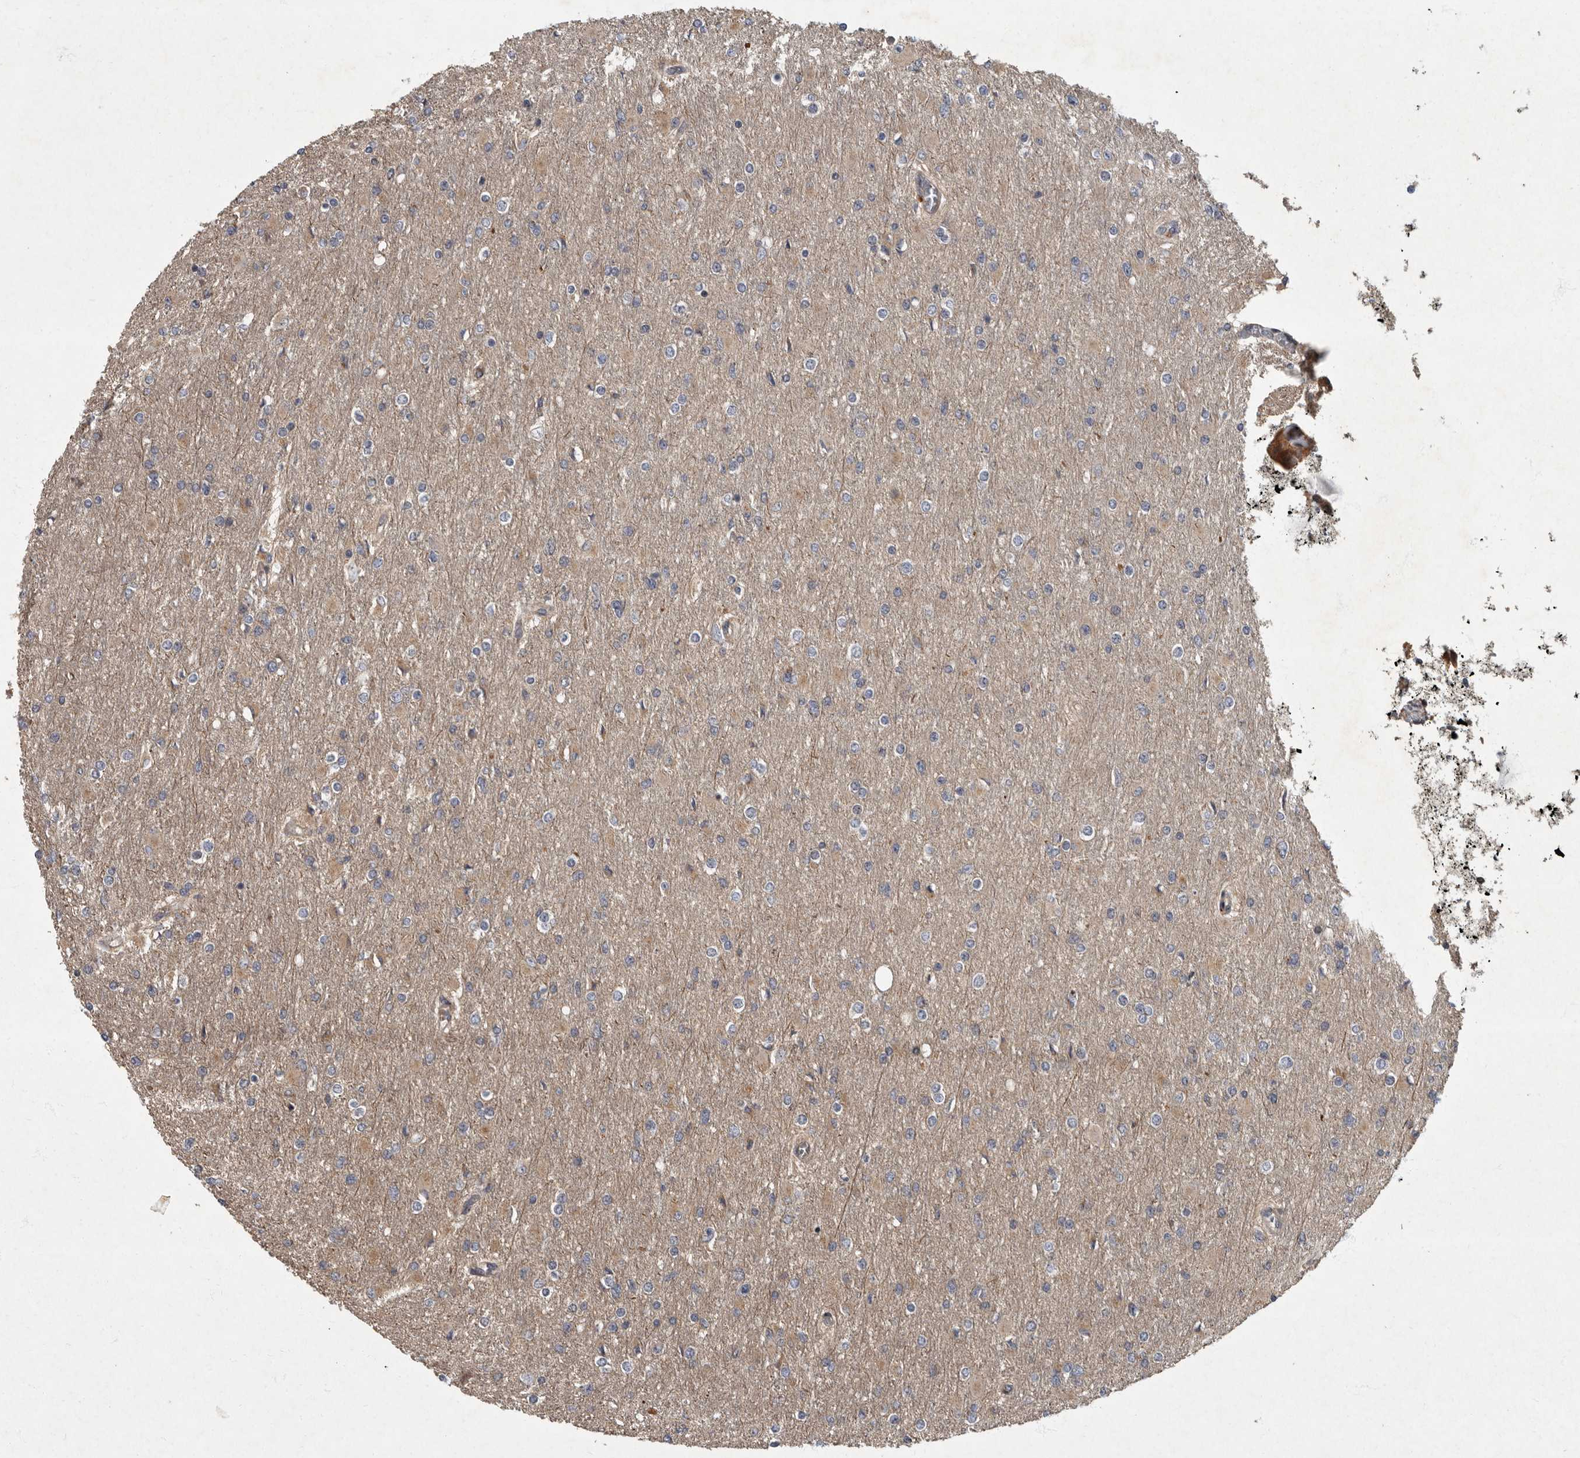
{"staining": {"intensity": "weak", "quantity": "25%-75%", "location": "cytoplasmic/membranous"}, "tissue": "glioma", "cell_type": "Tumor cells", "image_type": "cancer", "snomed": [{"axis": "morphology", "description": "Glioma, malignant, High grade"}, {"axis": "topography", "description": "Cerebral cortex"}], "caption": "Immunohistochemistry (IHC) histopathology image of human glioma stained for a protein (brown), which displays low levels of weak cytoplasmic/membranous positivity in about 25%-75% of tumor cells.", "gene": "IQCK", "patient": {"sex": "female", "age": 36}}